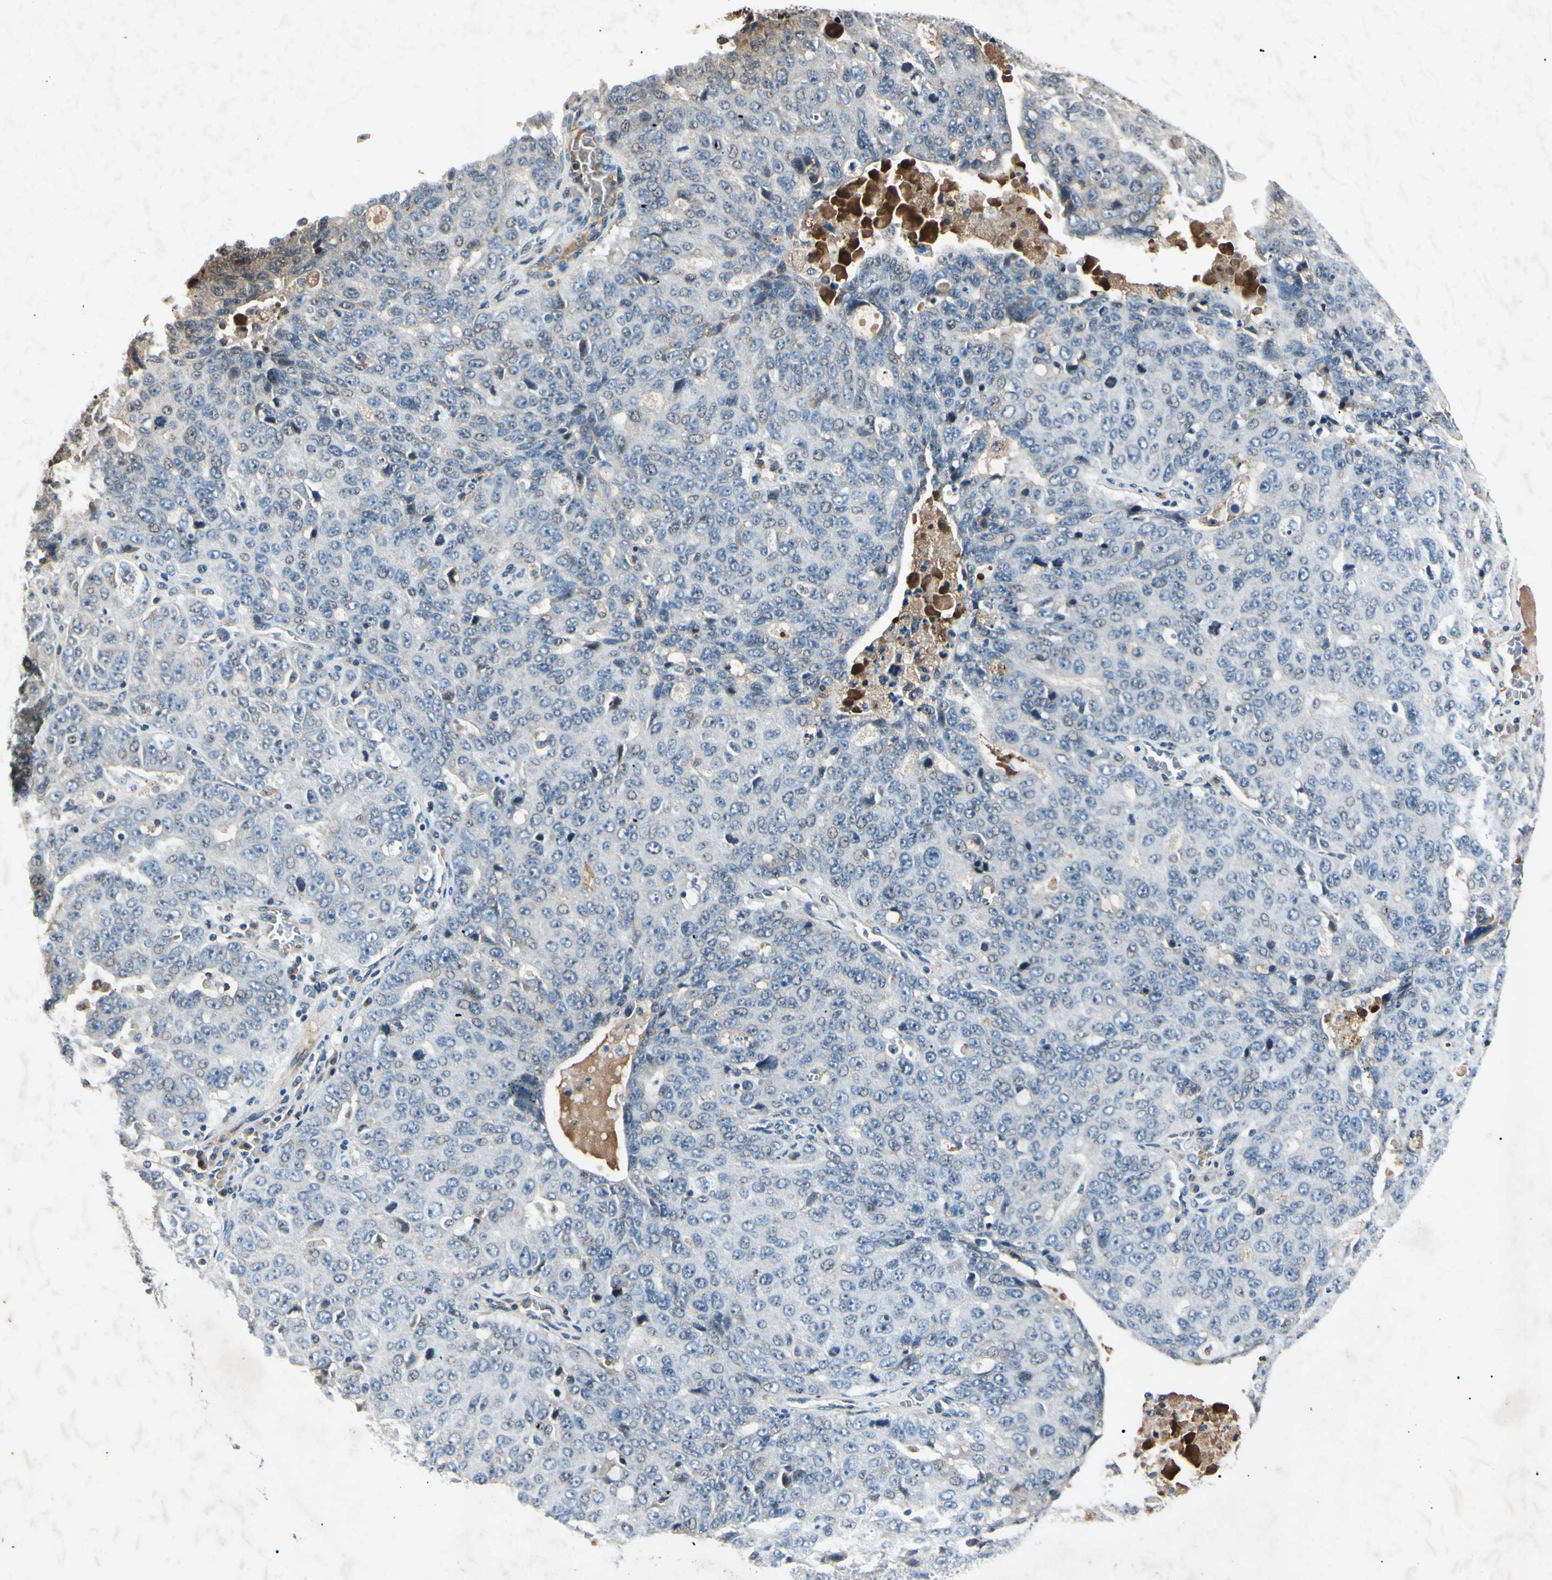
{"staining": {"intensity": "negative", "quantity": "none", "location": "none"}, "tissue": "ovarian cancer", "cell_type": "Tumor cells", "image_type": "cancer", "snomed": [{"axis": "morphology", "description": "Carcinoma, endometroid"}, {"axis": "topography", "description": "Ovary"}], "caption": "The histopathology image exhibits no staining of tumor cells in ovarian cancer.", "gene": "AEBP1", "patient": {"sex": "female", "age": 62}}